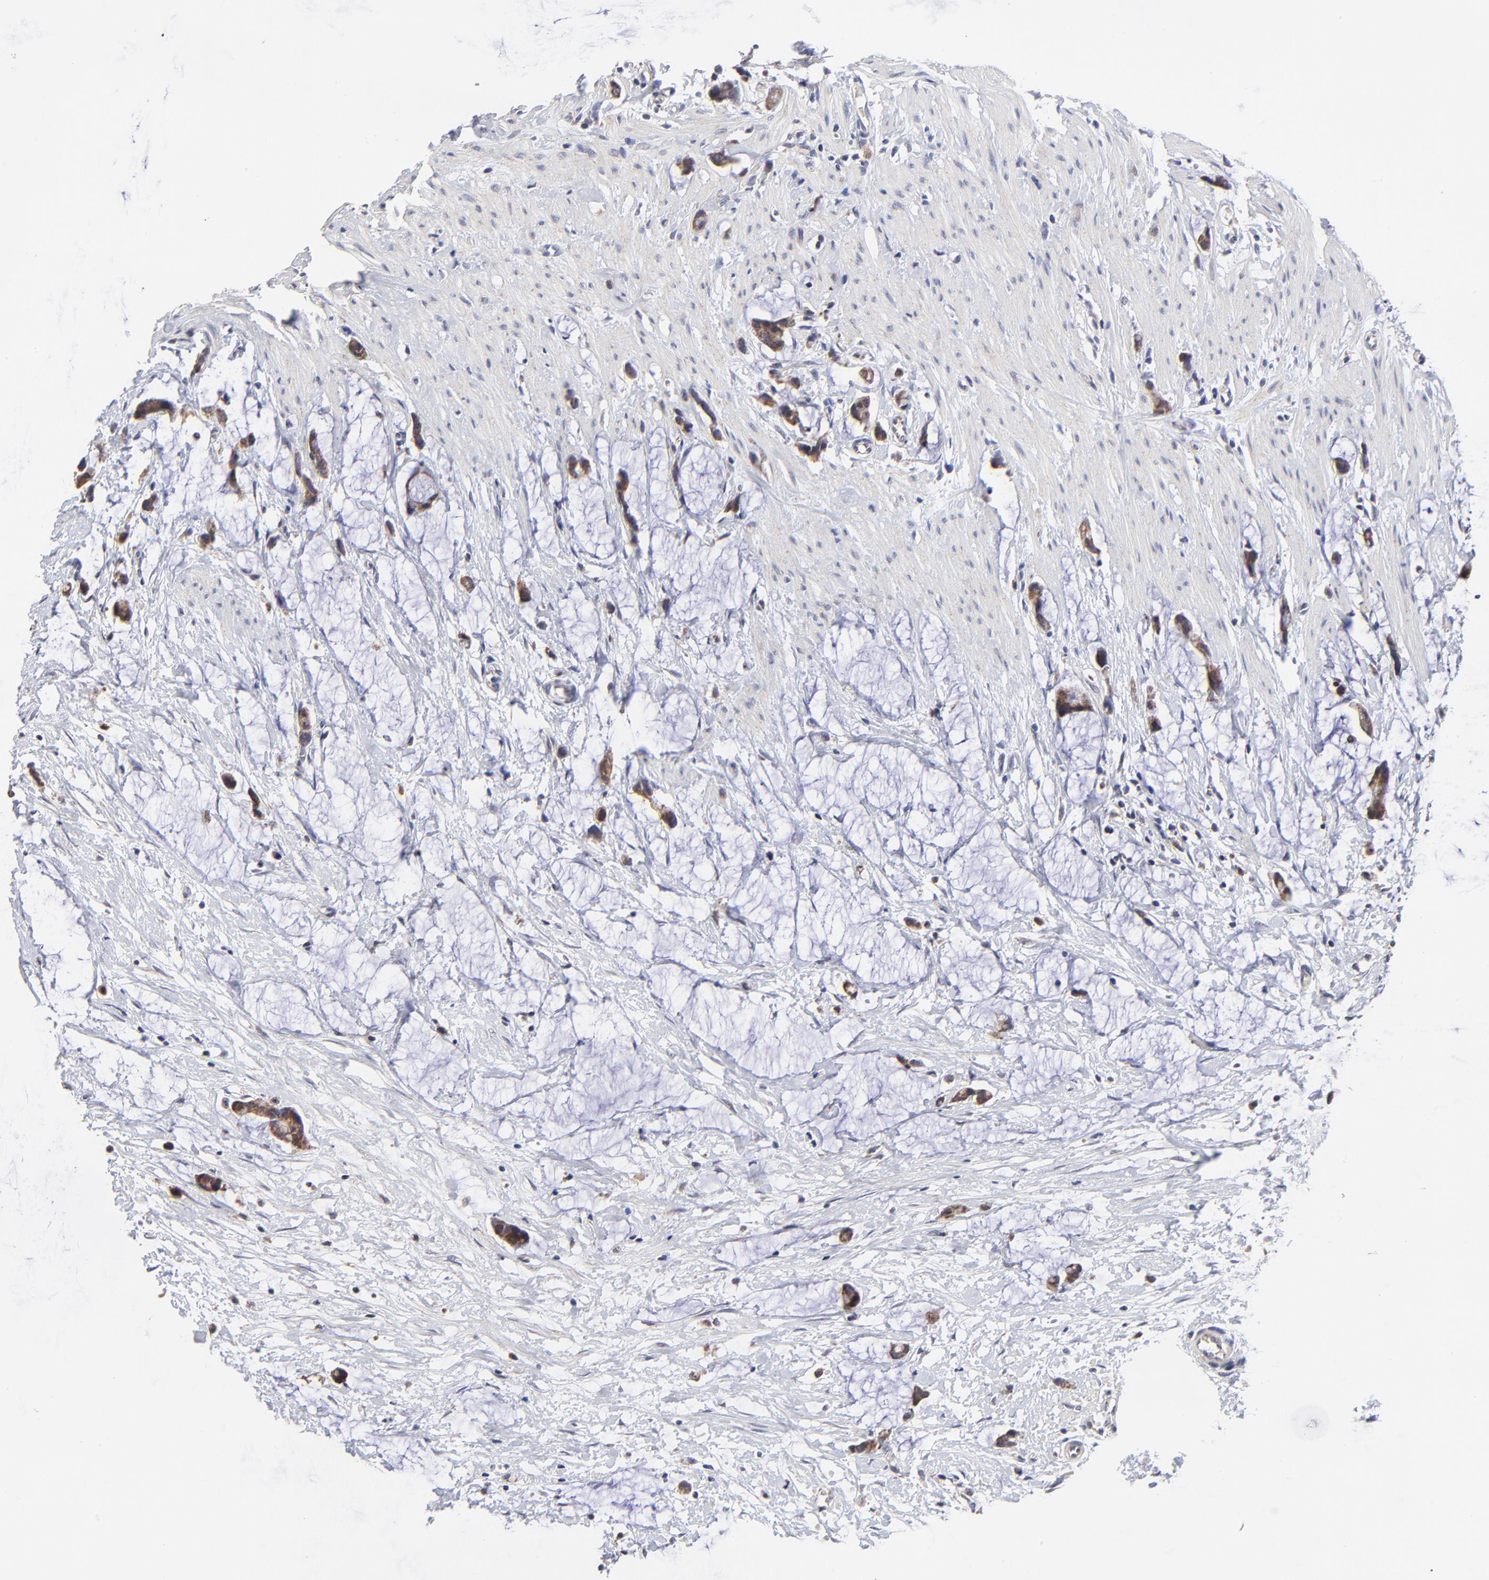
{"staining": {"intensity": "moderate", "quantity": ">75%", "location": "cytoplasmic/membranous"}, "tissue": "colorectal cancer", "cell_type": "Tumor cells", "image_type": "cancer", "snomed": [{"axis": "morphology", "description": "Adenocarcinoma, NOS"}, {"axis": "topography", "description": "Colon"}], "caption": "Moderate cytoplasmic/membranous staining is seen in approximately >75% of tumor cells in adenocarcinoma (colorectal).", "gene": "FBXL12", "patient": {"sex": "male", "age": 14}}